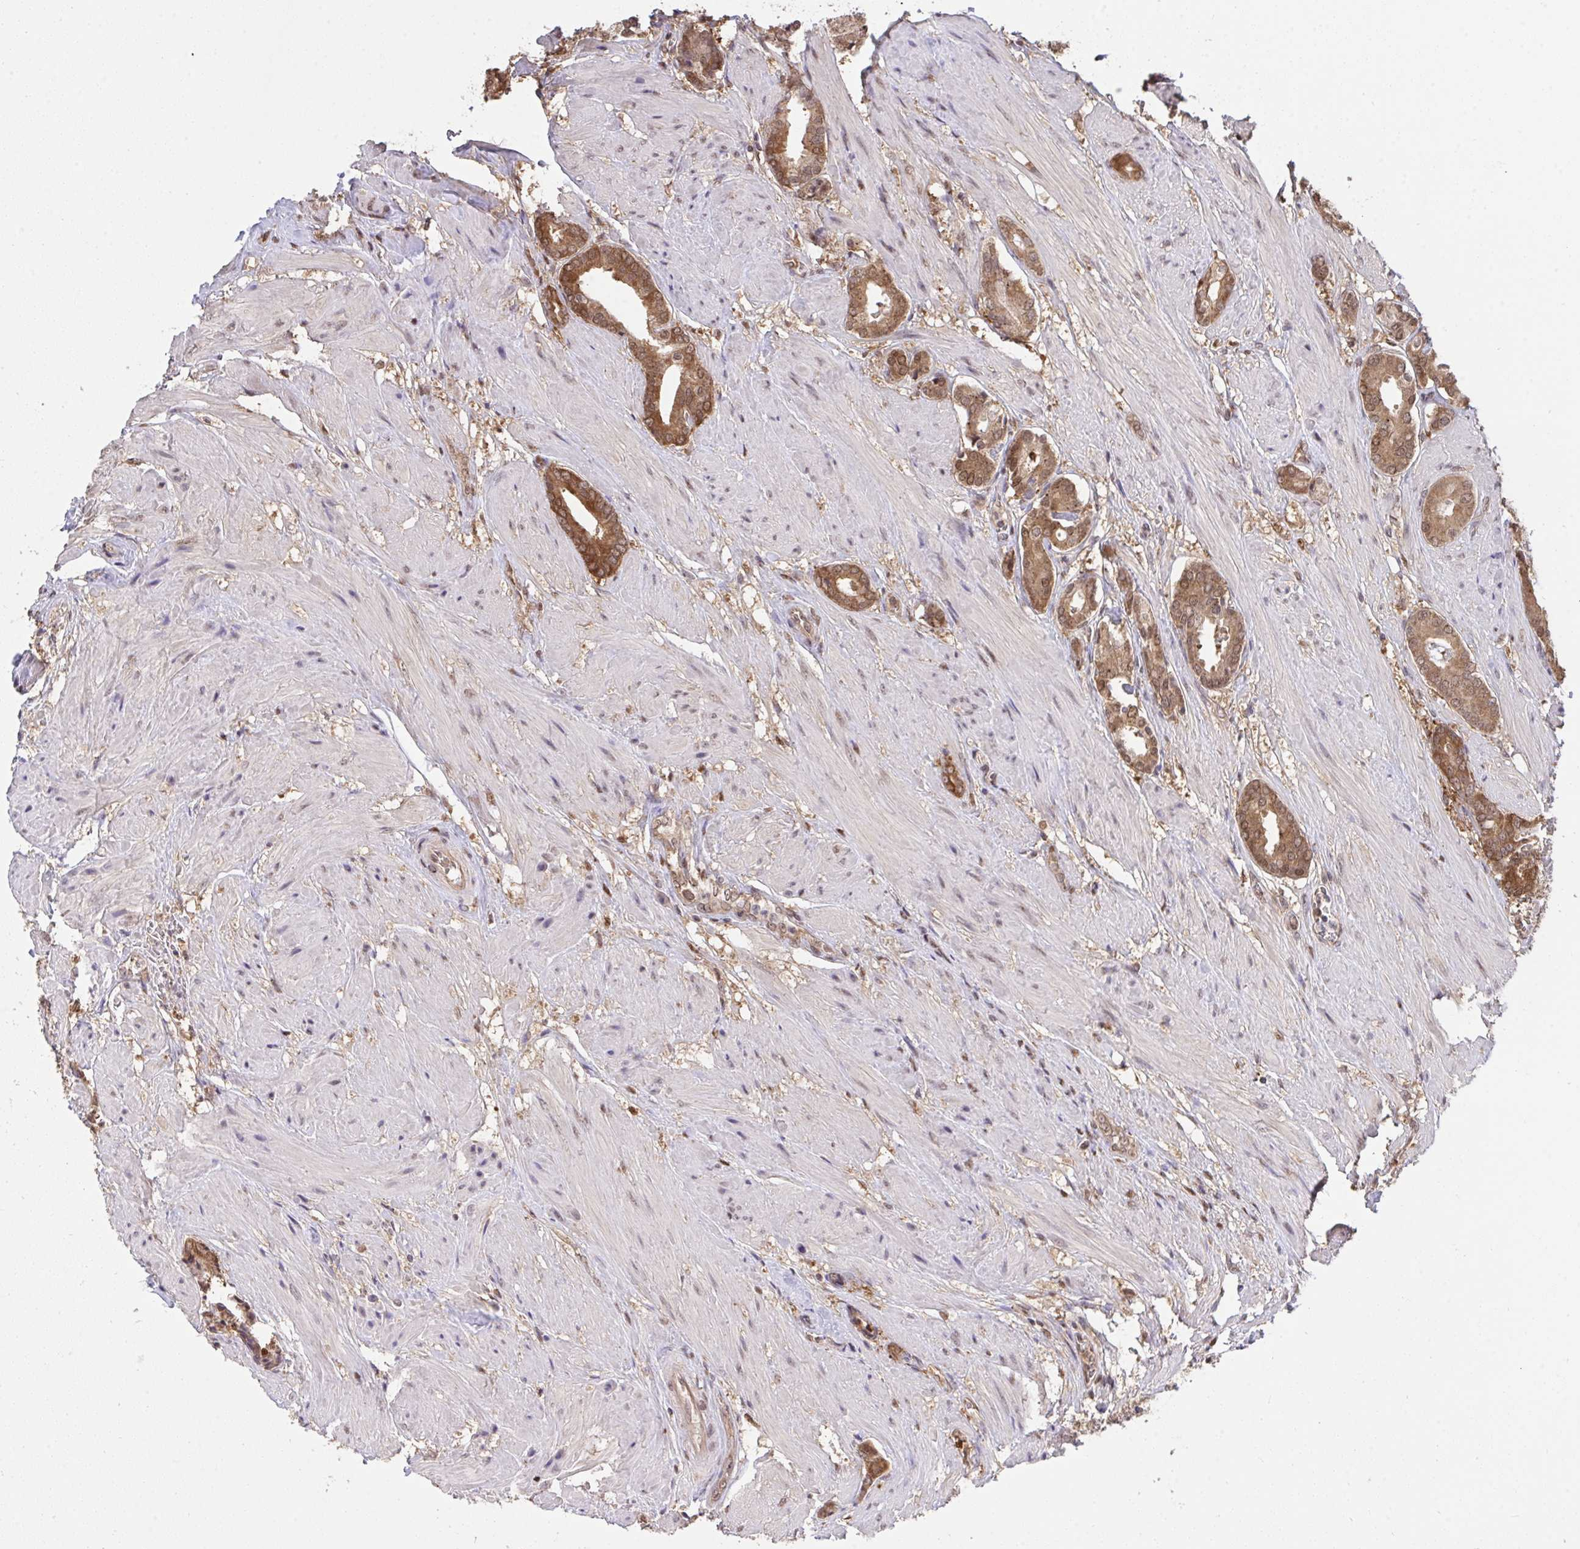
{"staining": {"intensity": "moderate", "quantity": ">75%", "location": "cytoplasmic/membranous,nuclear"}, "tissue": "prostate cancer", "cell_type": "Tumor cells", "image_type": "cancer", "snomed": [{"axis": "morphology", "description": "Adenocarcinoma, High grade"}, {"axis": "topography", "description": "Prostate"}], "caption": "The image demonstrates a brown stain indicating the presence of a protein in the cytoplasmic/membranous and nuclear of tumor cells in prostate cancer. (DAB IHC, brown staining for protein, blue staining for nuclei).", "gene": "C12orf57", "patient": {"sex": "male", "age": 56}}